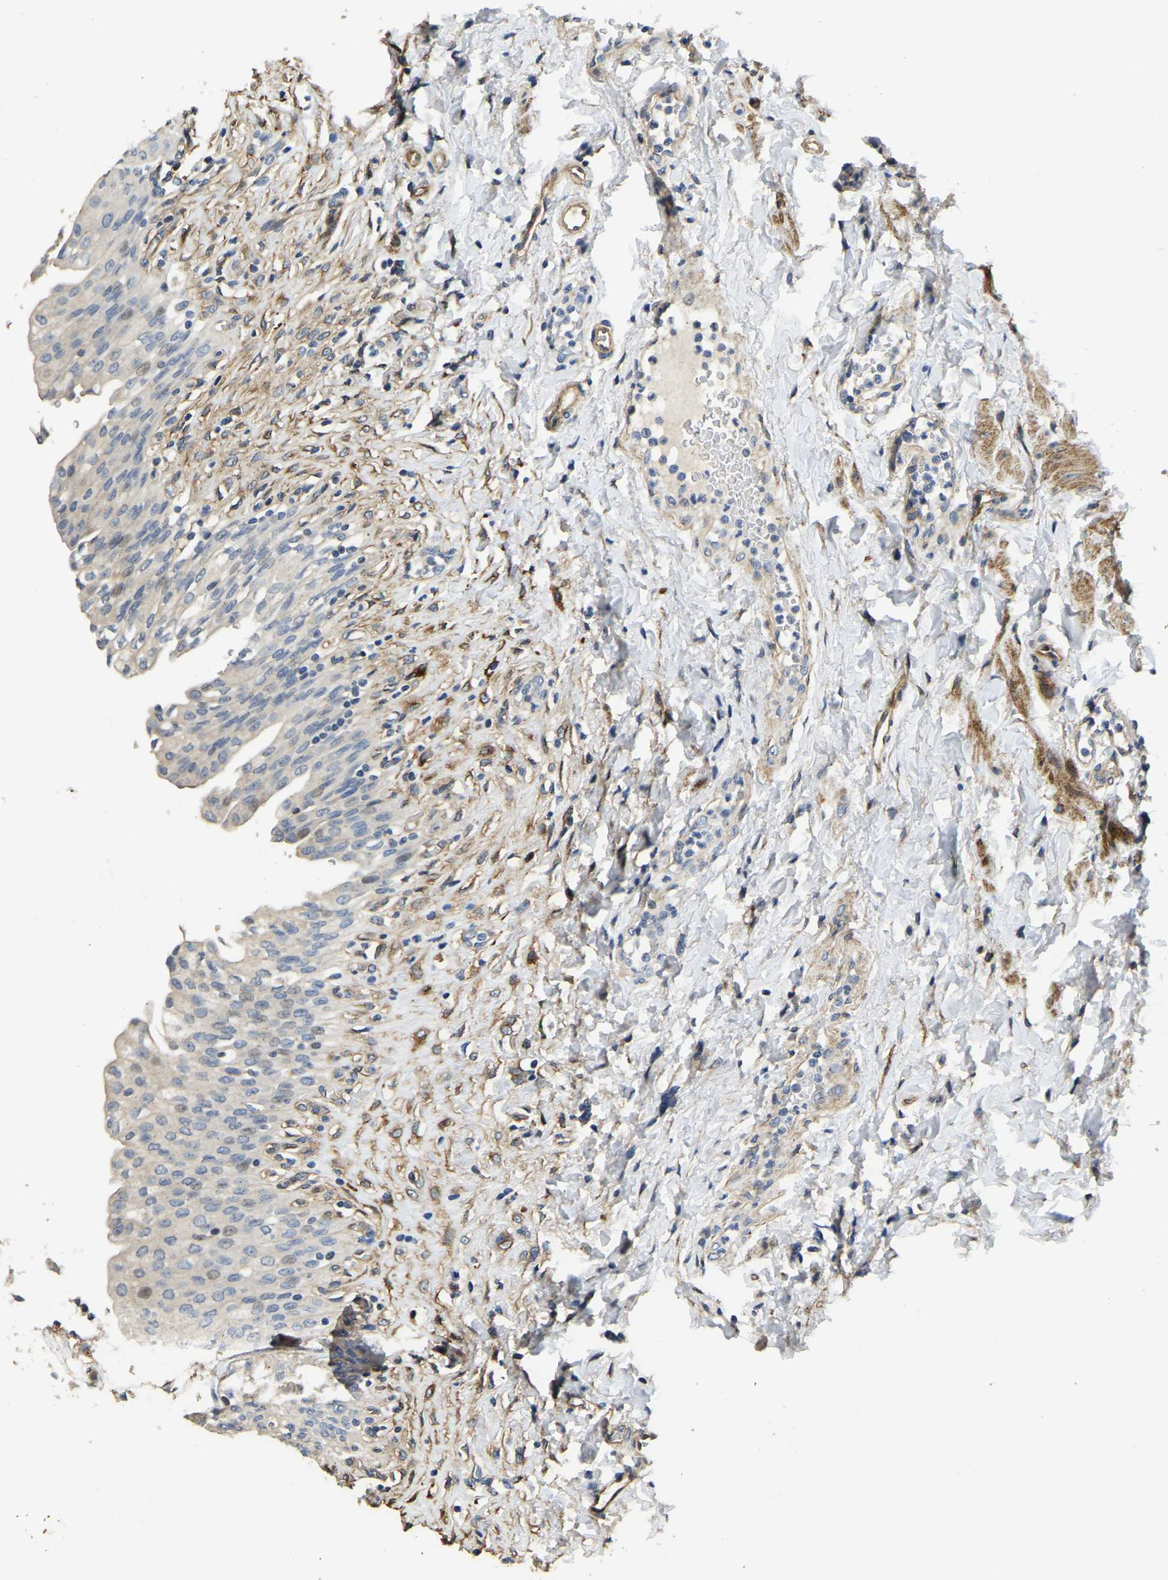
{"staining": {"intensity": "weak", "quantity": "<25%", "location": "cytoplasmic/membranous,nuclear"}, "tissue": "urinary bladder", "cell_type": "Urothelial cells", "image_type": "normal", "snomed": [{"axis": "morphology", "description": "Urothelial carcinoma, High grade"}, {"axis": "topography", "description": "Urinary bladder"}], "caption": "Immunohistochemistry of normal urinary bladder displays no expression in urothelial cells. (Stains: DAB (3,3'-diaminobenzidine) immunohistochemistry with hematoxylin counter stain, Microscopy: brightfield microscopy at high magnification).", "gene": "RNF39", "patient": {"sex": "male", "age": 46}}